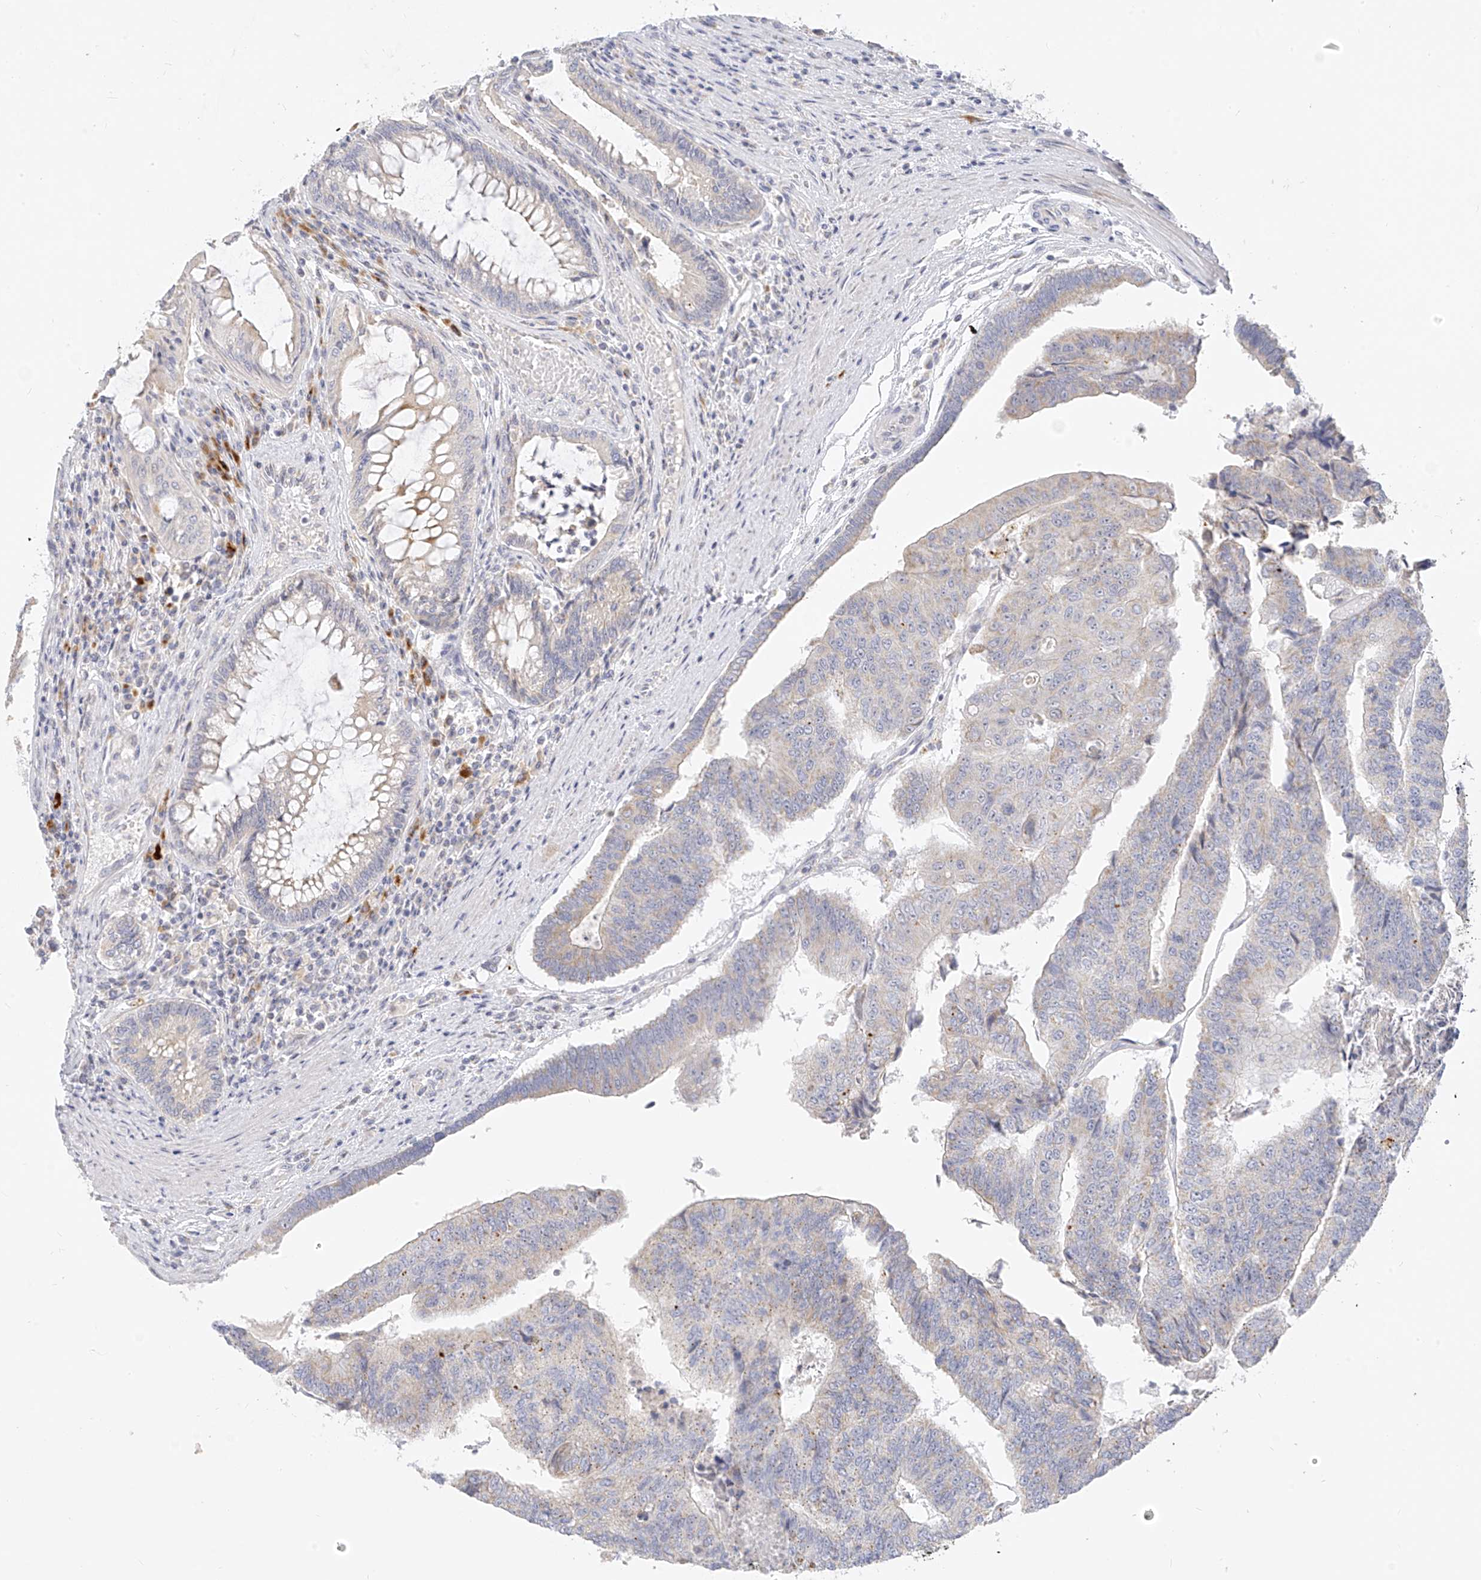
{"staining": {"intensity": "weak", "quantity": "<25%", "location": "cytoplasmic/membranous"}, "tissue": "colorectal cancer", "cell_type": "Tumor cells", "image_type": "cancer", "snomed": [{"axis": "morphology", "description": "Adenocarcinoma, NOS"}, {"axis": "topography", "description": "Colon"}], "caption": "The immunohistochemistry micrograph has no significant expression in tumor cells of colorectal cancer (adenocarcinoma) tissue.", "gene": "ZNF404", "patient": {"sex": "female", "age": 67}}